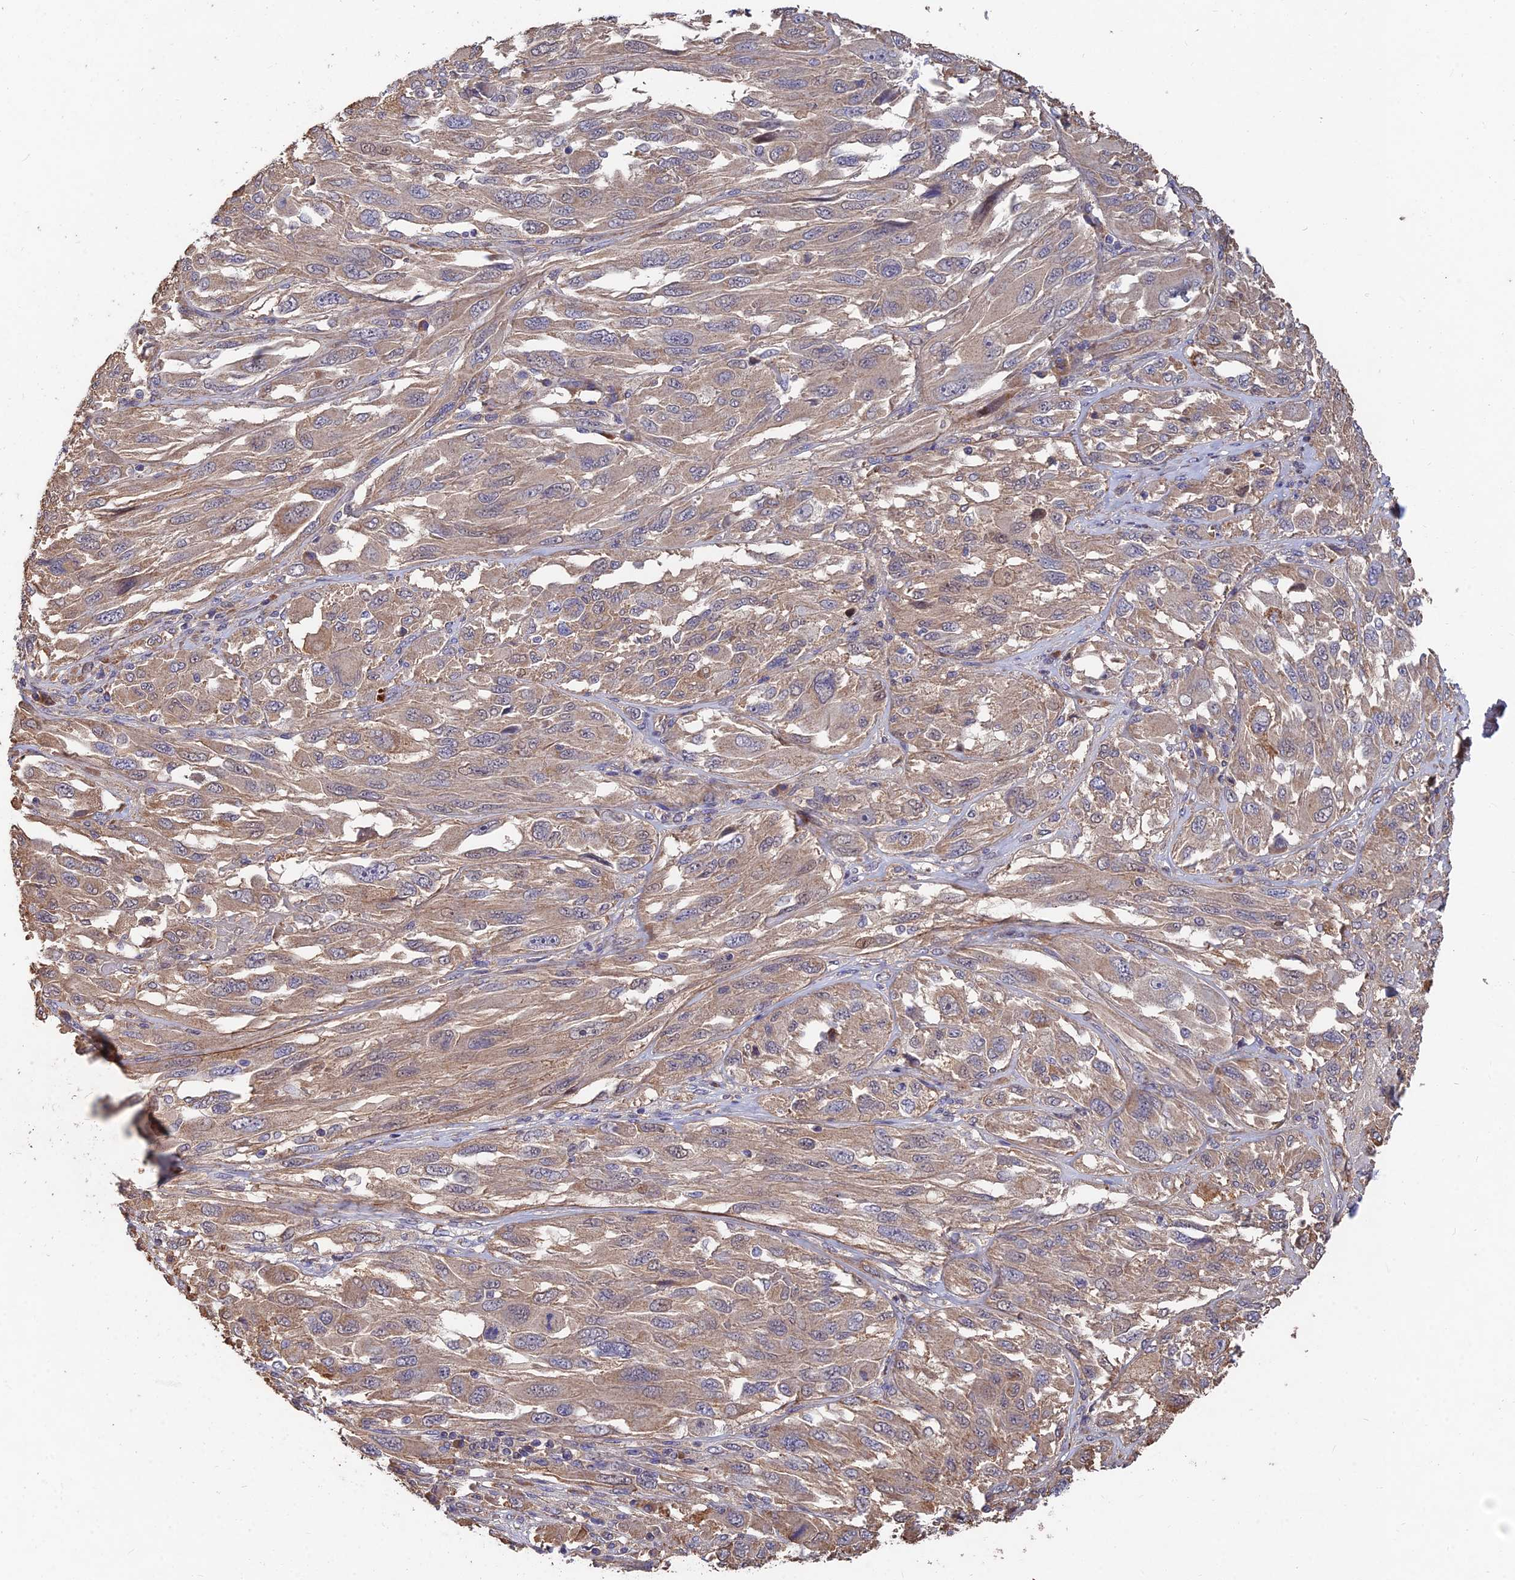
{"staining": {"intensity": "weak", "quantity": ">75%", "location": "cytoplasmic/membranous"}, "tissue": "melanoma", "cell_type": "Tumor cells", "image_type": "cancer", "snomed": [{"axis": "morphology", "description": "Malignant melanoma, NOS"}, {"axis": "topography", "description": "Skin"}], "caption": "Immunohistochemical staining of malignant melanoma exhibits low levels of weak cytoplasmic/membranous expression in approximately >75% of tumor cells.", "gene": "SLC38A11", "patient": {"sex": "female", "age": 91}}